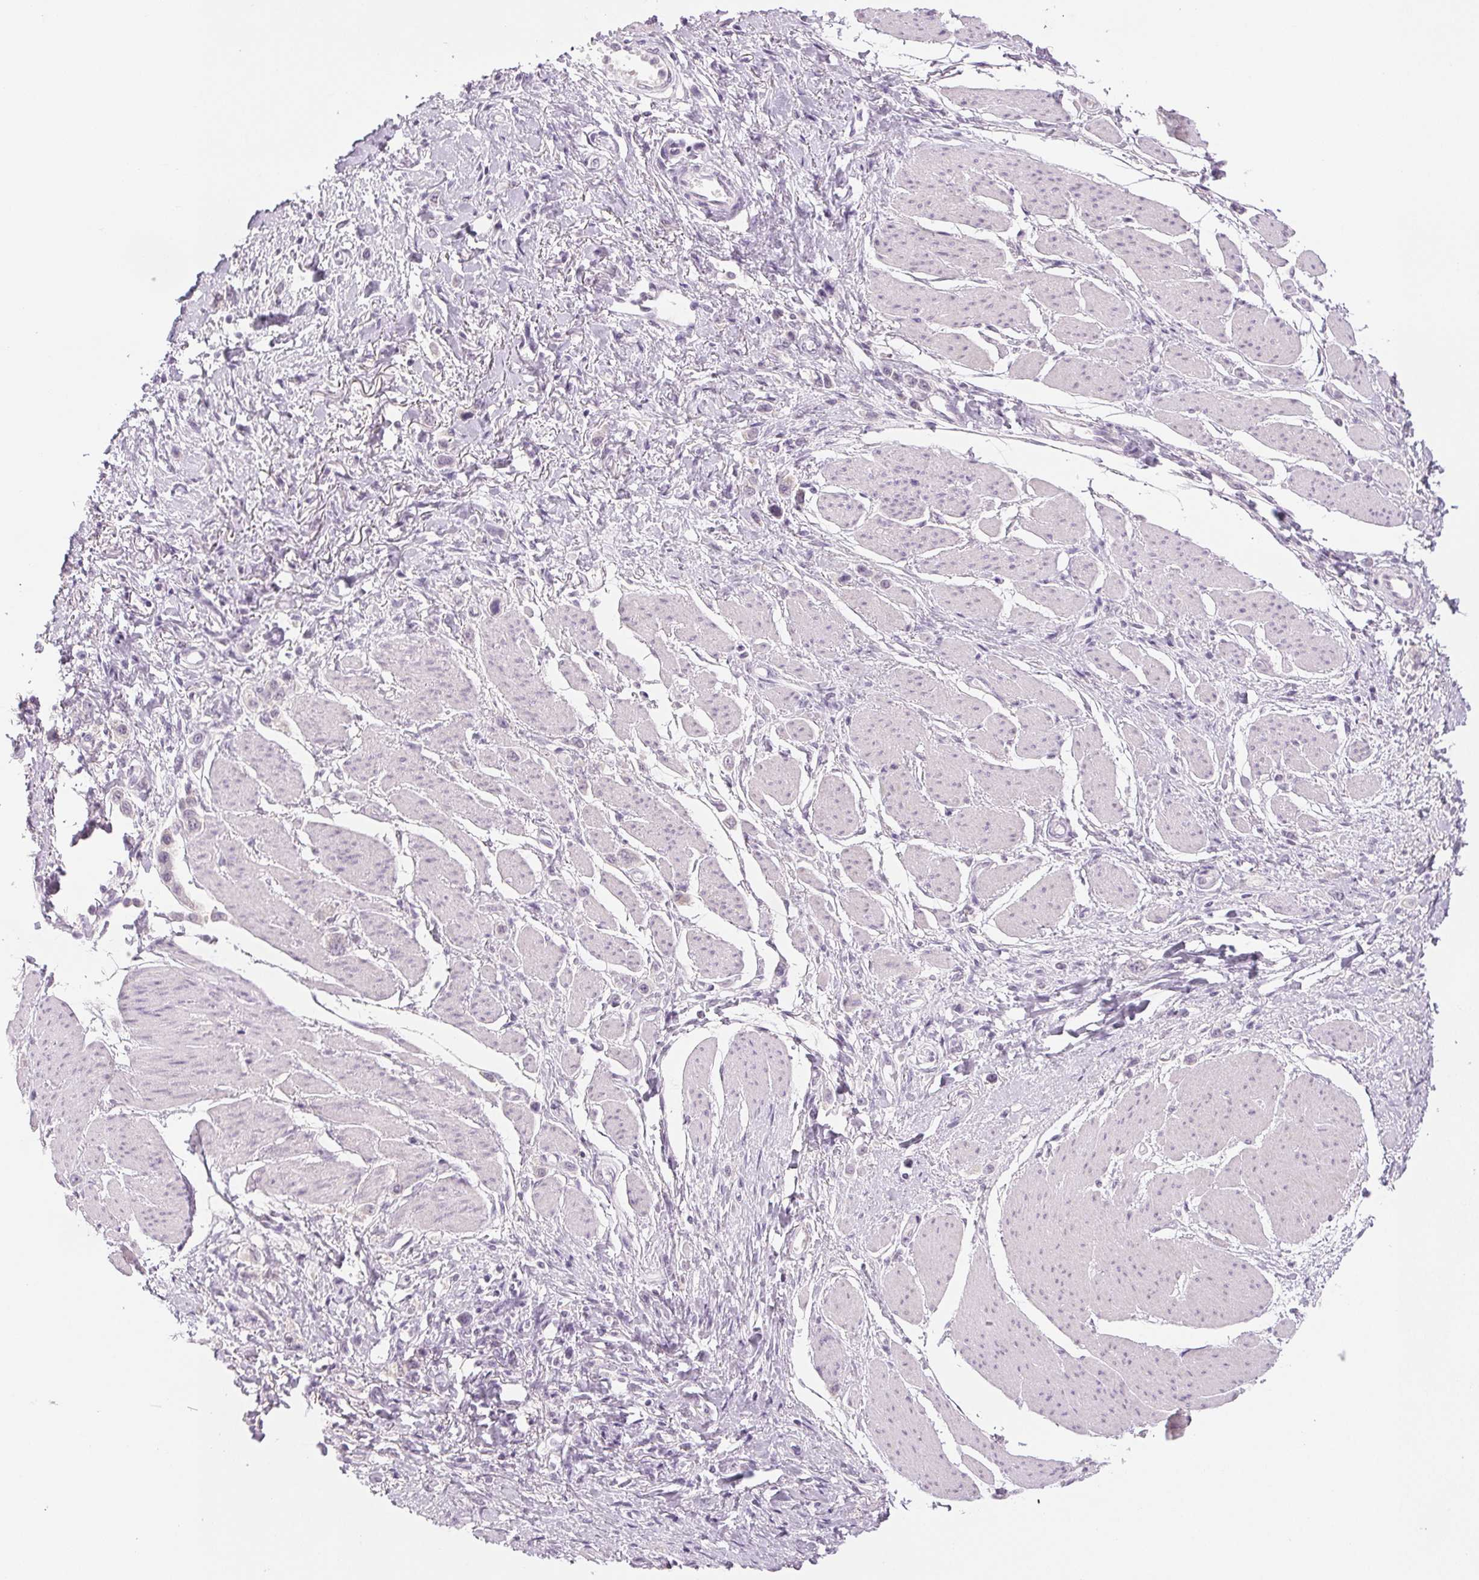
{"staining": {"intensity": "negative", "quantity": "none", "location": "none"}, "tissue": "stomach cancer", "cell_type": "Tumor cells", "image_type": "cancer", "snomed": [{"axis": "morphology", "description": "Adenocarcinoma, NOS"}, {"axis": "topography", "description": "Stomach"}], "caption": "Stomach cancer (adenocarcinoma) was stained to show a protein in brown. There is no significant staining in tumor cells. Nuclei are stained in blue.", "gene": "EHHADH", "patient": {"sex": "female", "age": 65}}